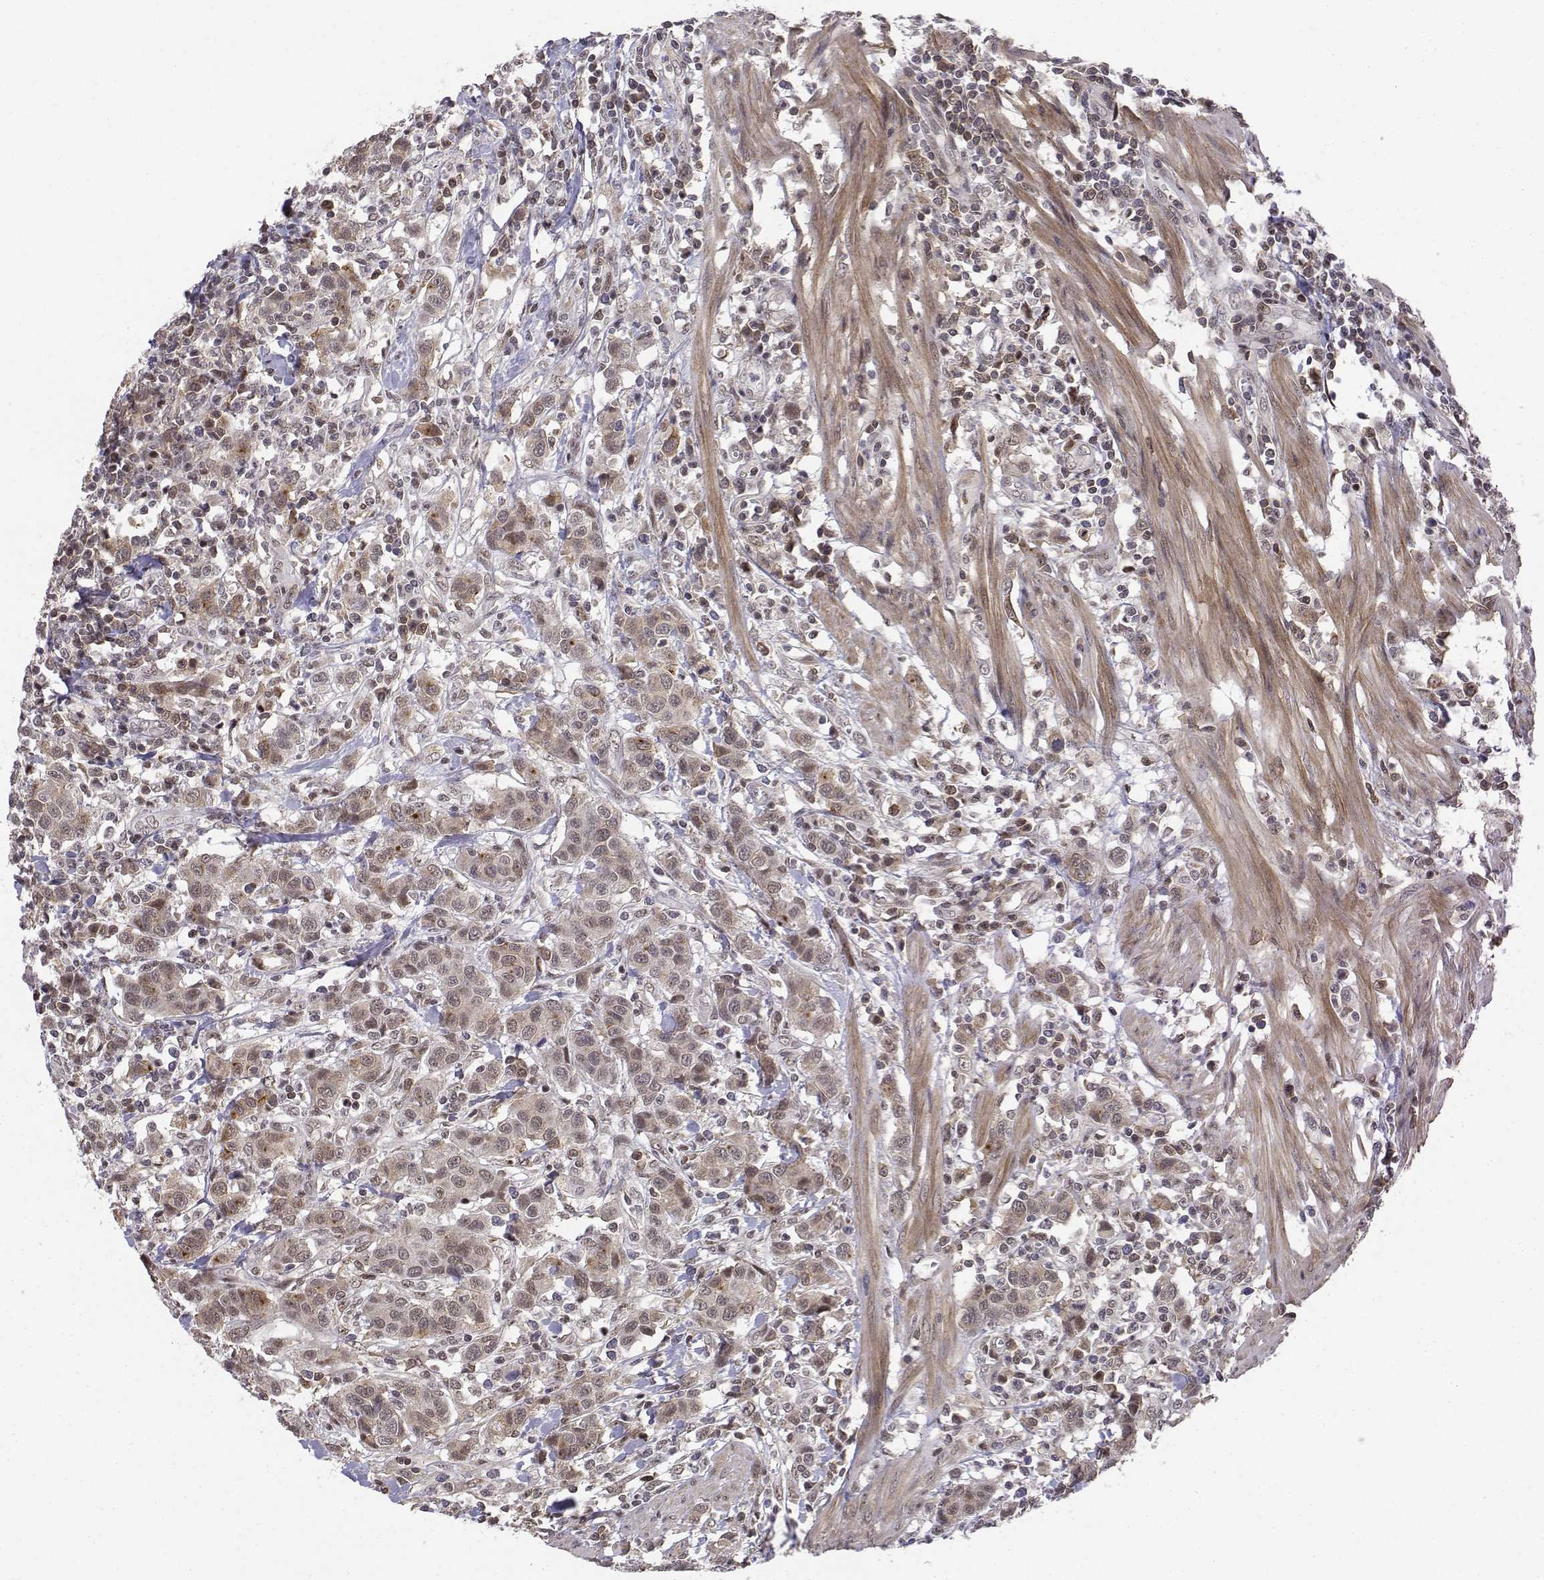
{"staining": {"intensity": "weak", "quantity": "25%-75%", "location": "cytoplasmic/membranous,nuclear"}, "tissue": "urothelial cancer", "cell_type": "Tumor cells", "image_type": "cancer", "snomed": [{"axis": "morphology", "description": "Urothelial carcinoma, High grade"}, {"axis": "topography", "description": "Urinary bladder"}], "caption": "Immunohistochemical staining of human urothelial cancer demonstrates low levels of weak cytoplasmic/membranous and nuclear positivity in approximately 25%-75% of tumor cells.", "gene": "ITGA7", "patient": {"sex": "female", "age": 58}}